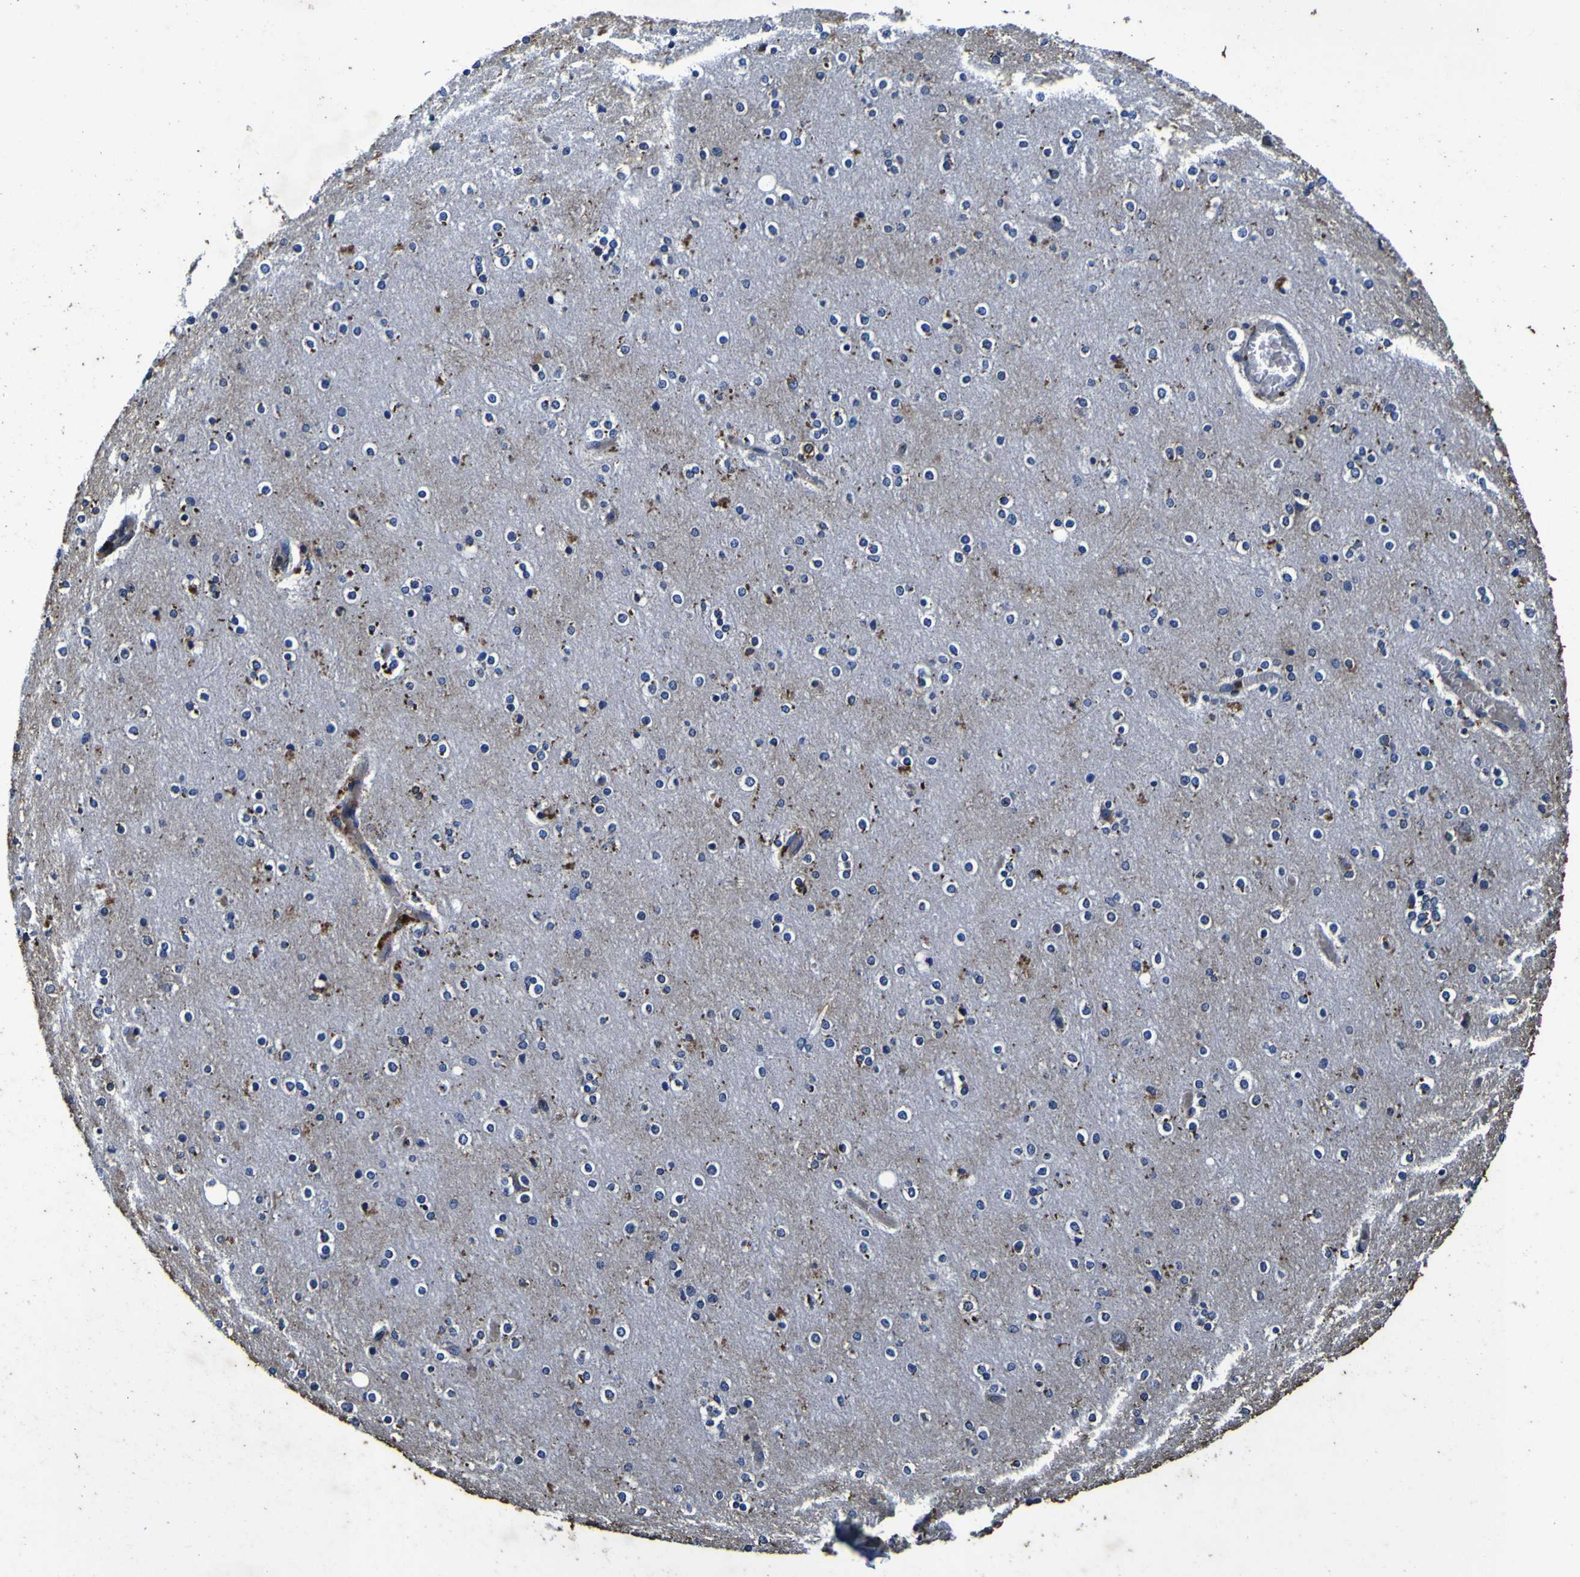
{"staining": {"intensity": "negative", "quantity": "none", "location": "none"}, "tissue": "cerebral cortex", "cell_type": "Endothelial cells", "image_type": "normal", "snomed": [{"axis": "morphology", "description": "Normal tissue, NOS"}, {"axis": "topography", "description": "Cerebral cortex"}], "caption": "This is an IHC histopathology image of normal human cerebral cortex. There is no positivity in endothelial cells.", "gene": "PANK4", "patient": {"sex": "female", "age": 54}}